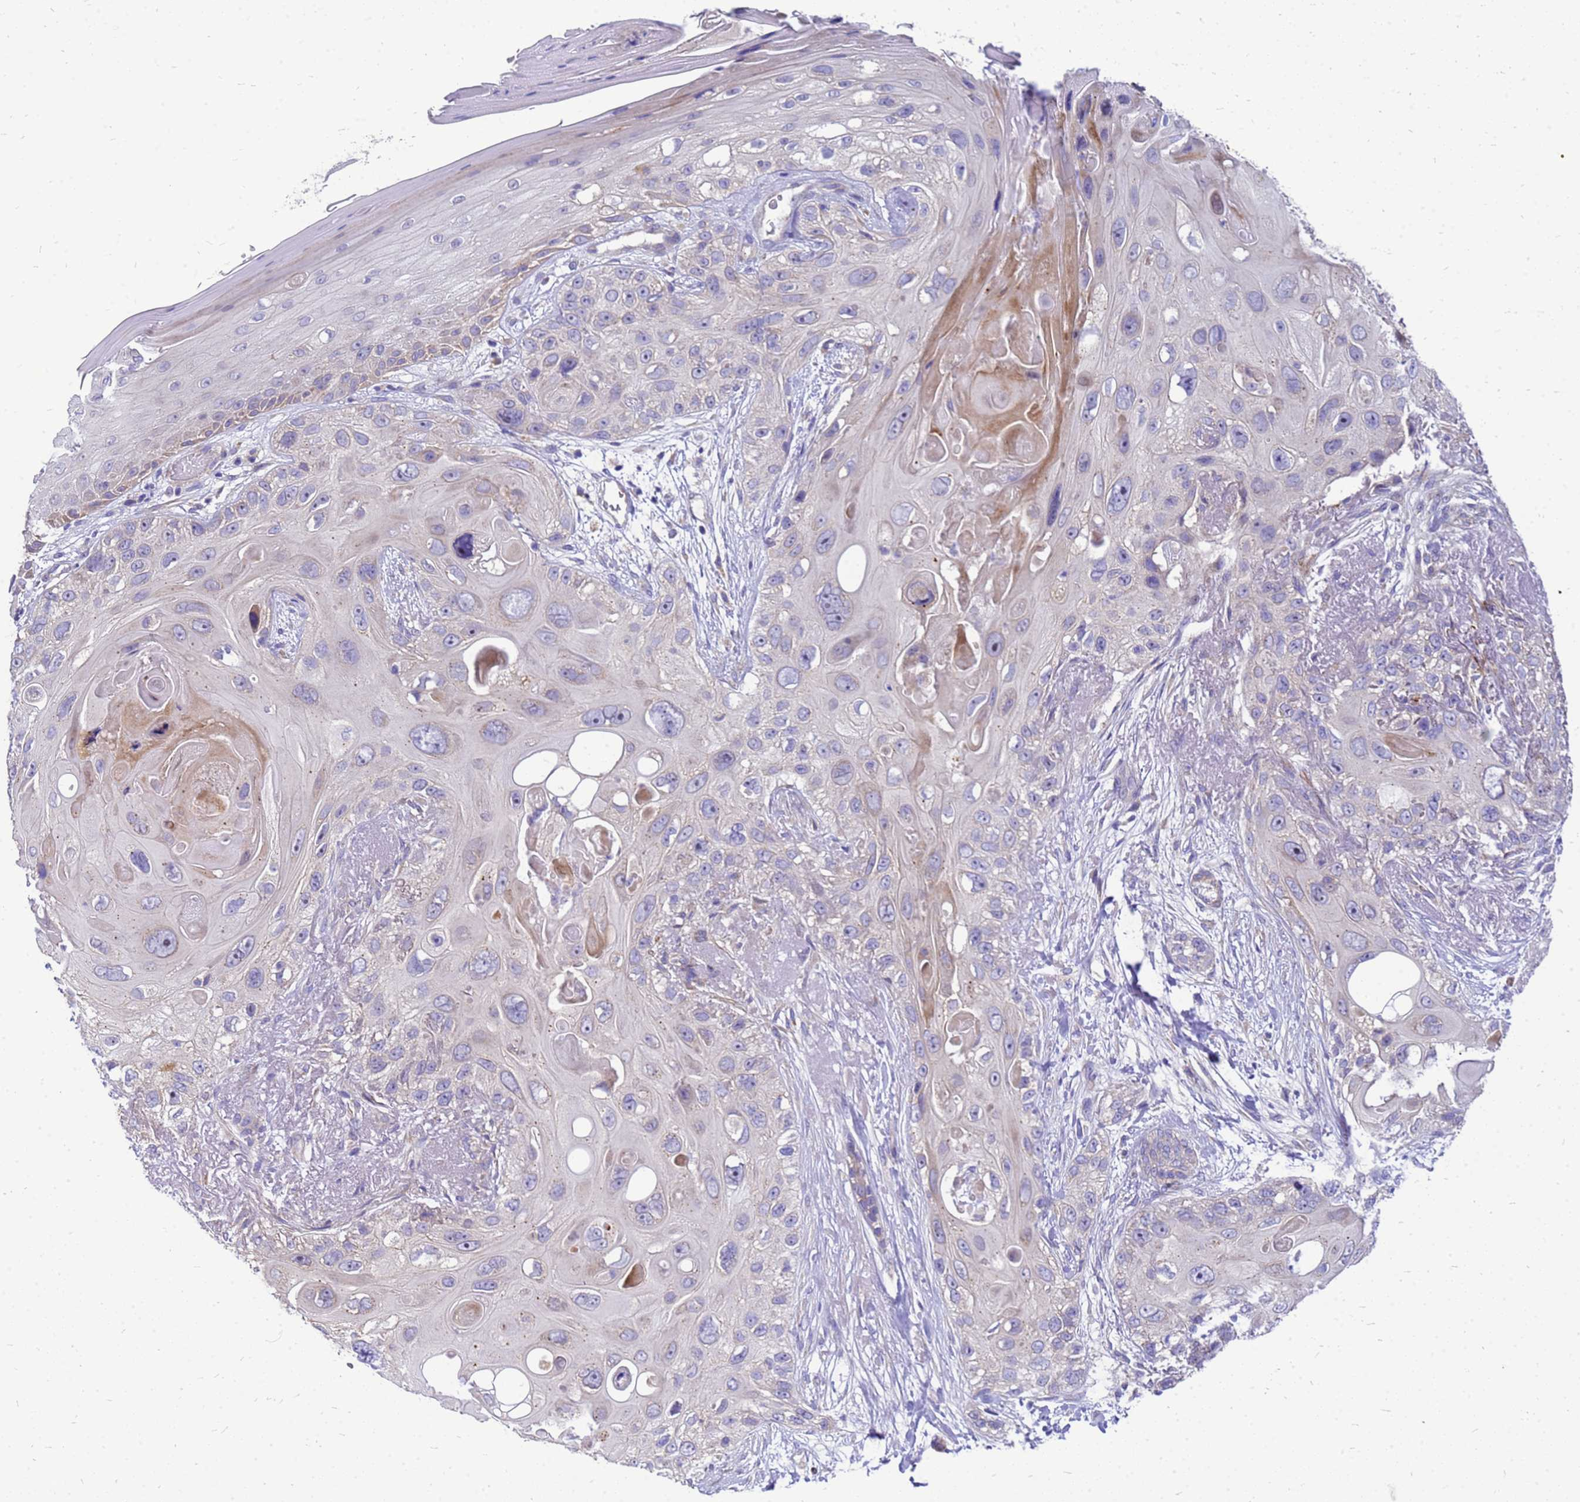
{"staining": {"intensity": "negative", "quantity": "none", "location": "none"}, "tissue": "skin cancer", "cell_type": "Tumor cells", "image_type": "cancer", "snomed": [{"axis": "morphology", "description": "Normal tissue, NOS"}, {"axis": "morphology", "description": "Squamous cell carcinoma, NOS"}, {"axis": "topography", "description": "Skin"}], "caption": "This is an immunohistochemistry micrograph of human squamous cell carcinoma (skin). There is no staining in tumor cells.", "gene": "POP7", "patient": {"sex": "male", "age": 72}}